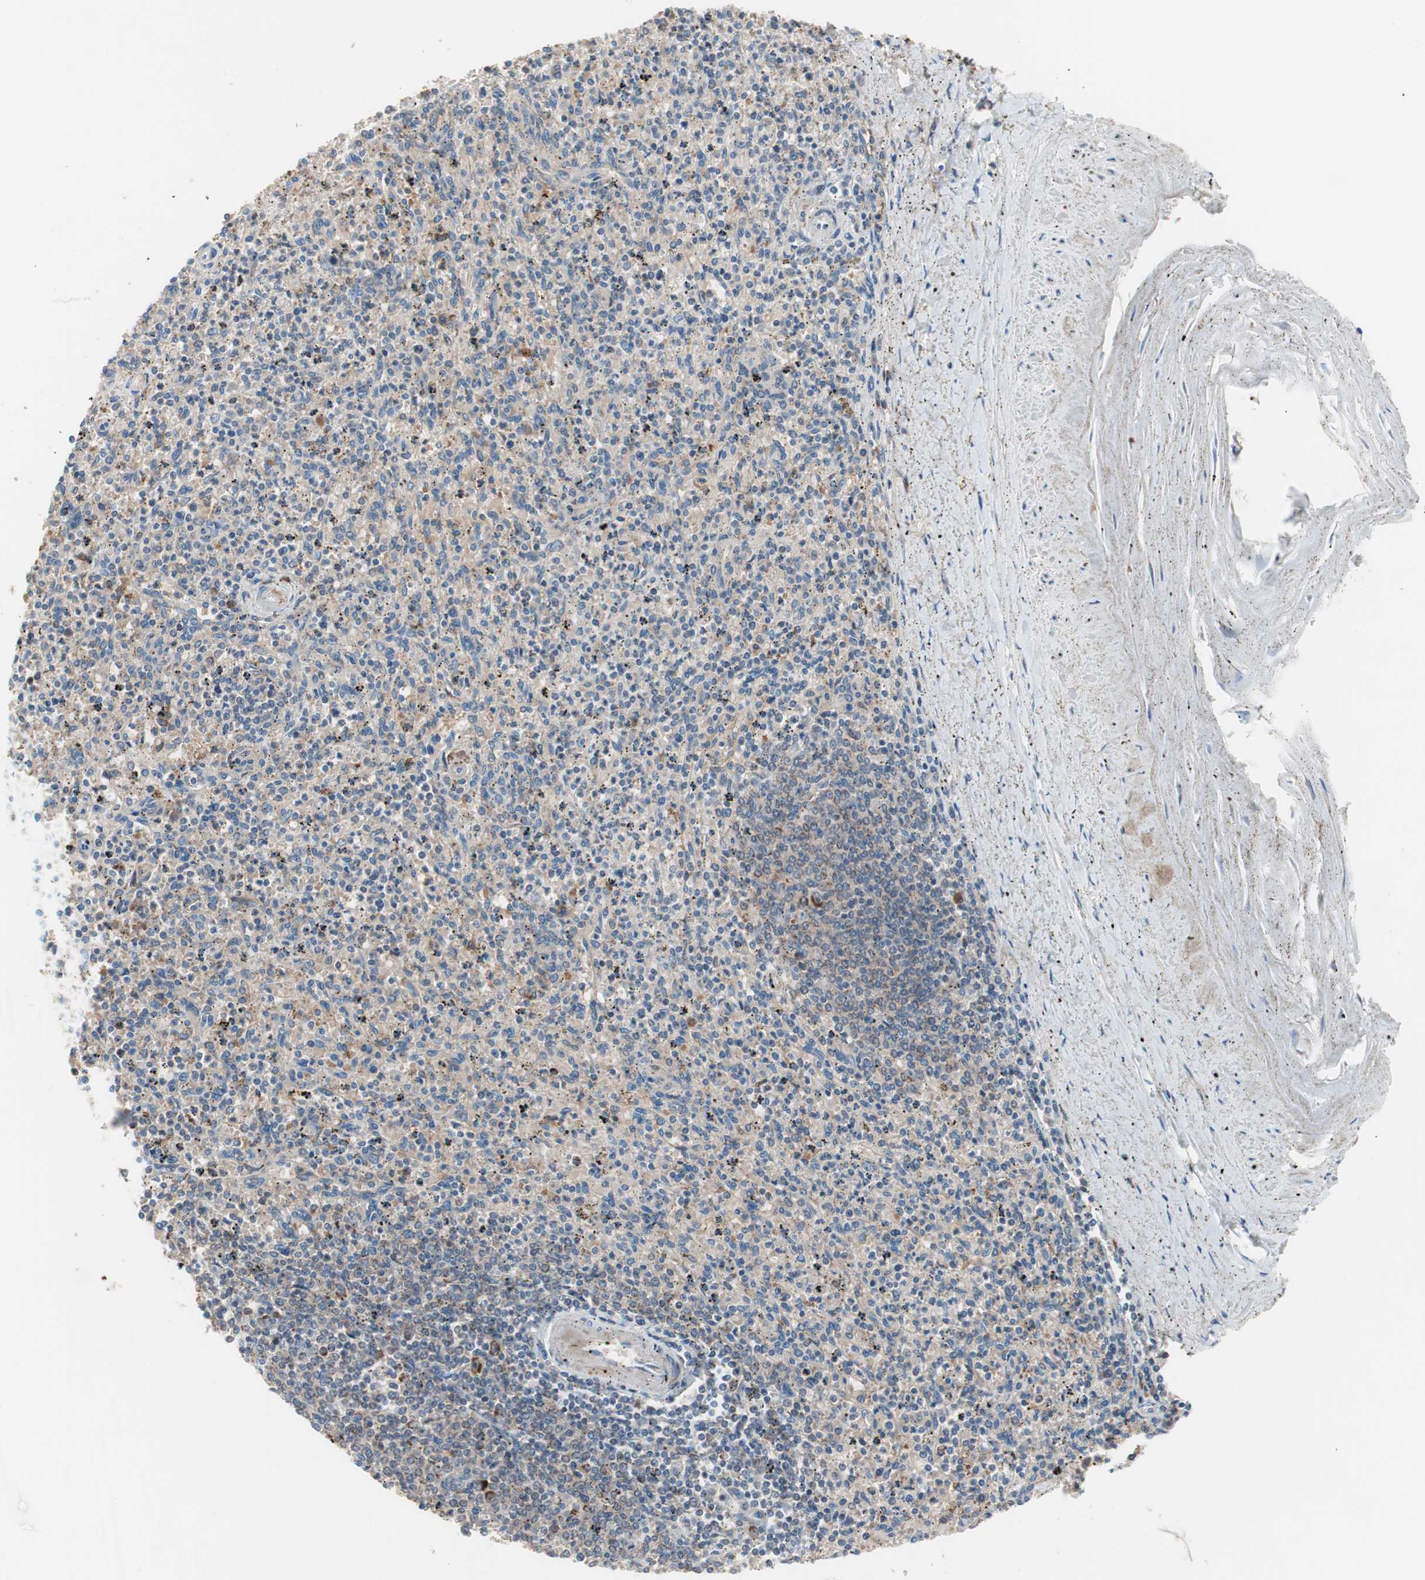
{"staining": {"intensity": "moderate", "quantity": "25%-75%", "location": "cytoplasmic/membranous"}, "tissue": "spleen", "cell_type": "Cells in red pulp", "image_type": "normal", "snomed": [{"axis": "morphology", "description": "Normal tissue, NOS"}, {"axis": "topography", "description": "Spleen"}], "caption": "A medium amount of moderate cytoplasmic/membranous staining is appreciated in about 25%-75% of cells in red pulp in unremarkable spleen. (IHC, brightfield microscopy, high magnification).", "gene": "HMBS", "patient": {"sex": "male", "age": 72}}